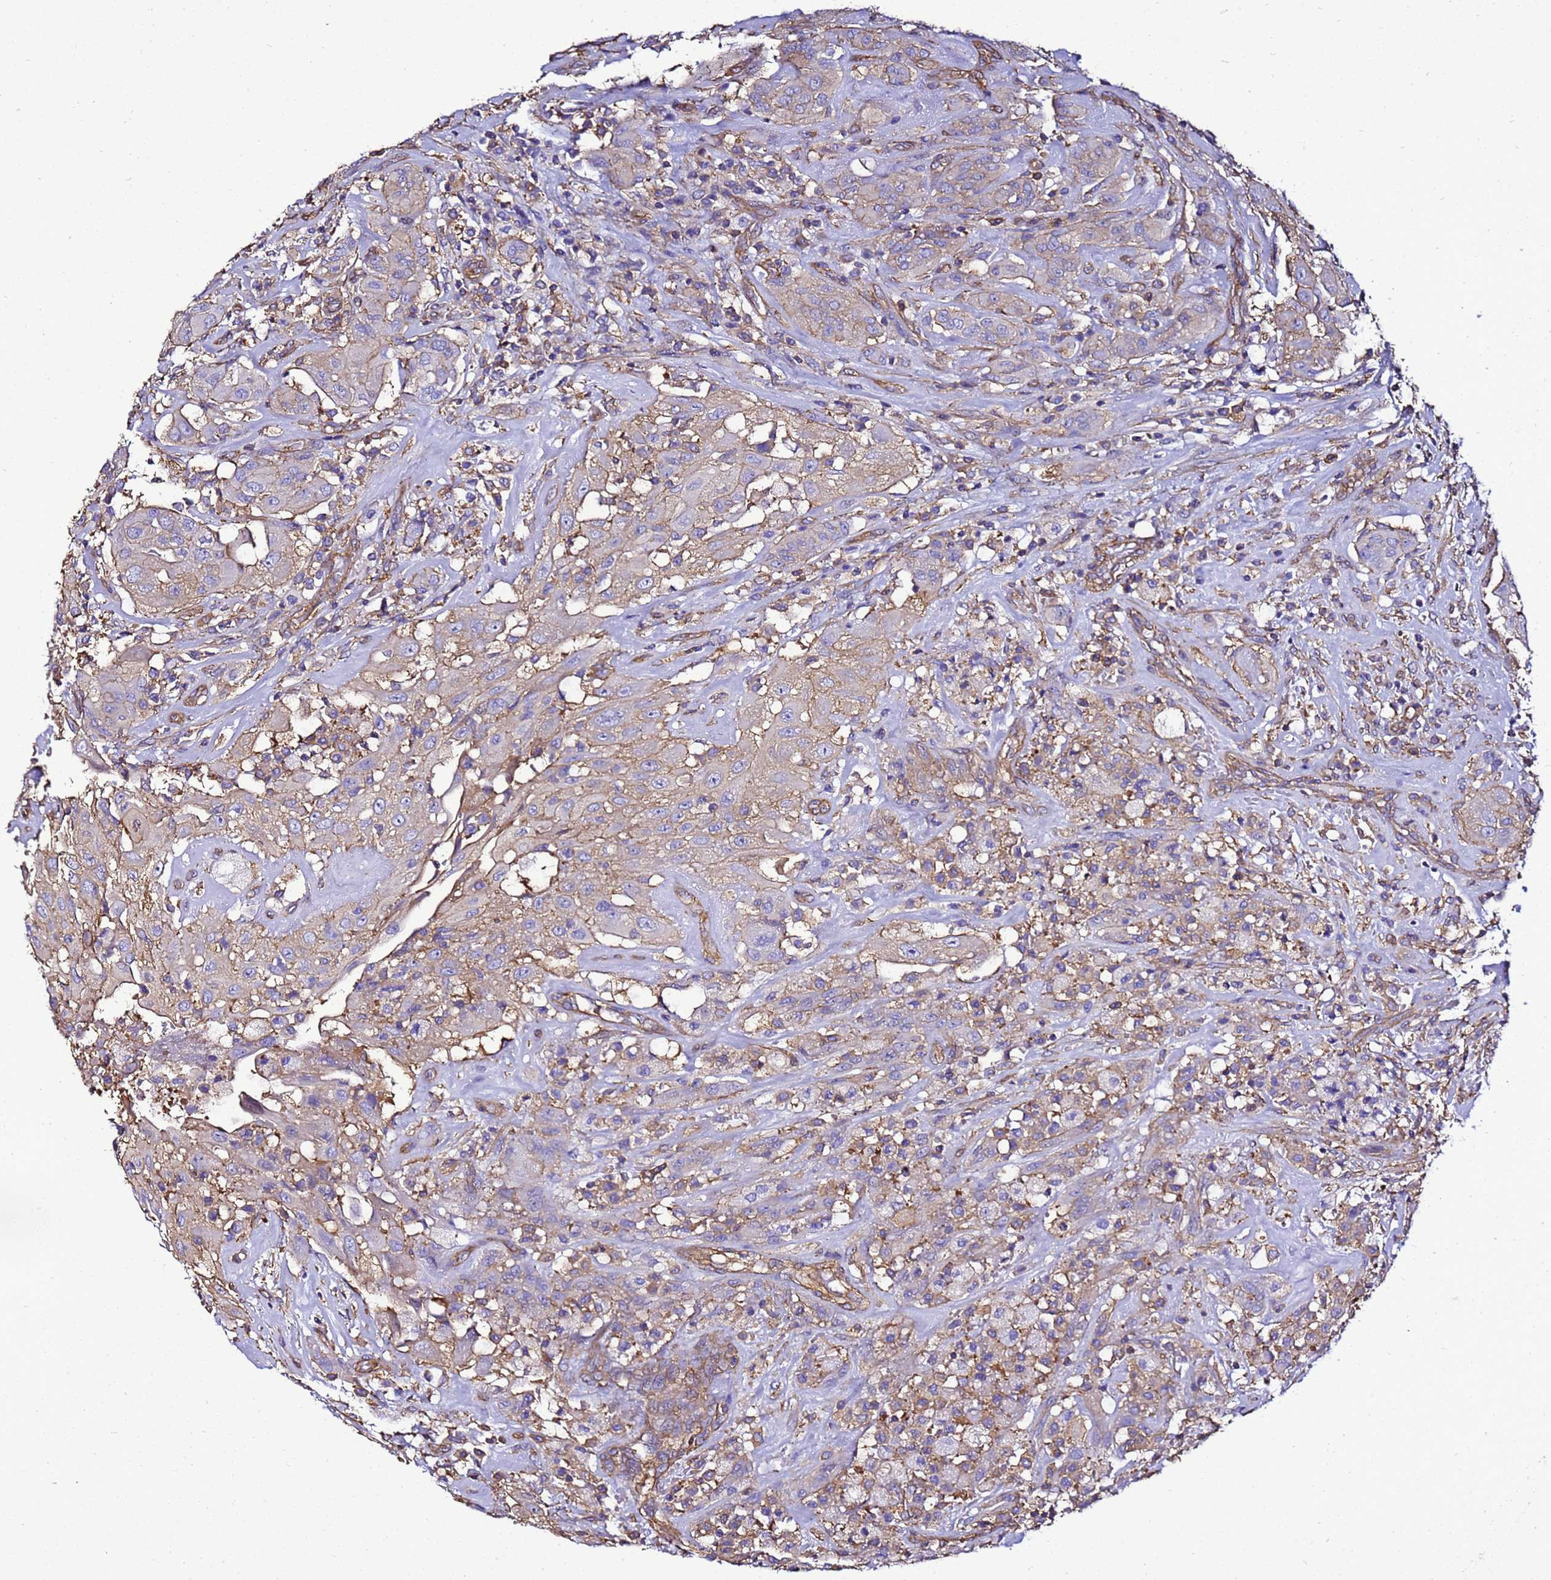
{"staining": {"intensity": "weak", "quantity": "25%-75%", "location": "cytoplasmic/membranous"}, "tissue": "thyroid cancer", "cell_type": "Tumor cells", "image_type": "cancer", "snomed": [{"axis": "morphology", "description": "Papillary adenocarcinoma, NOS"}, {"axis": "topography", "description": "Thyroid gland"}], "caption": "Human thyroid cancer stained for a protein (brown) displays weak cytoplasmic/membranous positive positivity in about 25%-75% of tumor cells.", "gene": "MYL12A", "patient": {"sex": "female", "age": 59}}